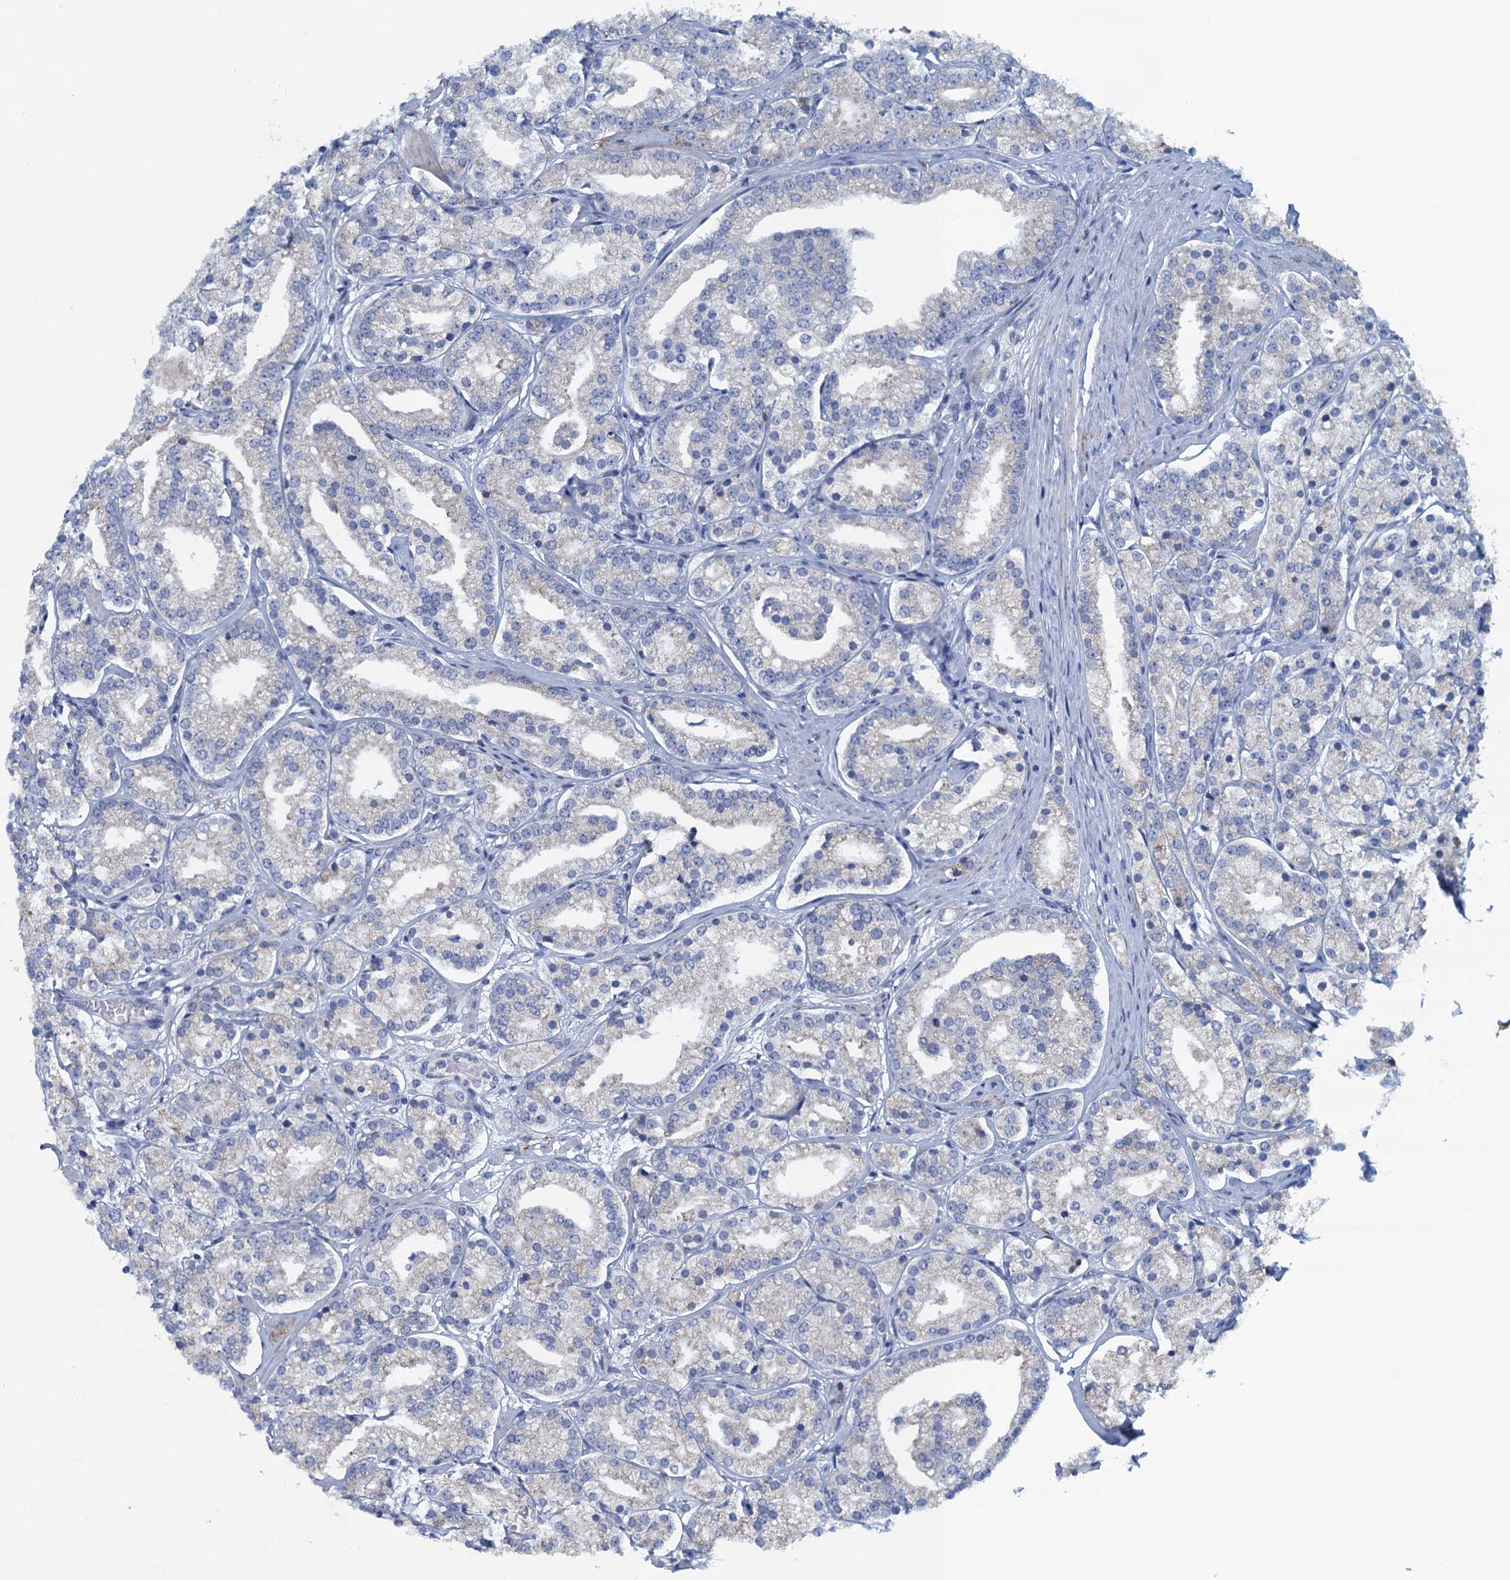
{"staining": {"intensity": "negative", "quantity": "none", "location": "none"}, "tissue": "prostate cancer", "cell_type": "Tumor cells", "image_type": "cancer", "snomed": [{"axis": "morphology", "description": "Adenocarcinoma, High grade"}, {"axis": "topography", "description": "Prostate"}], "caption": "Immunohistochemistry (IHC) image of neoplastic tissue: human high-grade adenocarcinoma (prostate) stained with DAB reveals no significant protein positivity in tumor cells.", "gene": "C10orf88", "patient": {"sex": "male", "age": 69}}